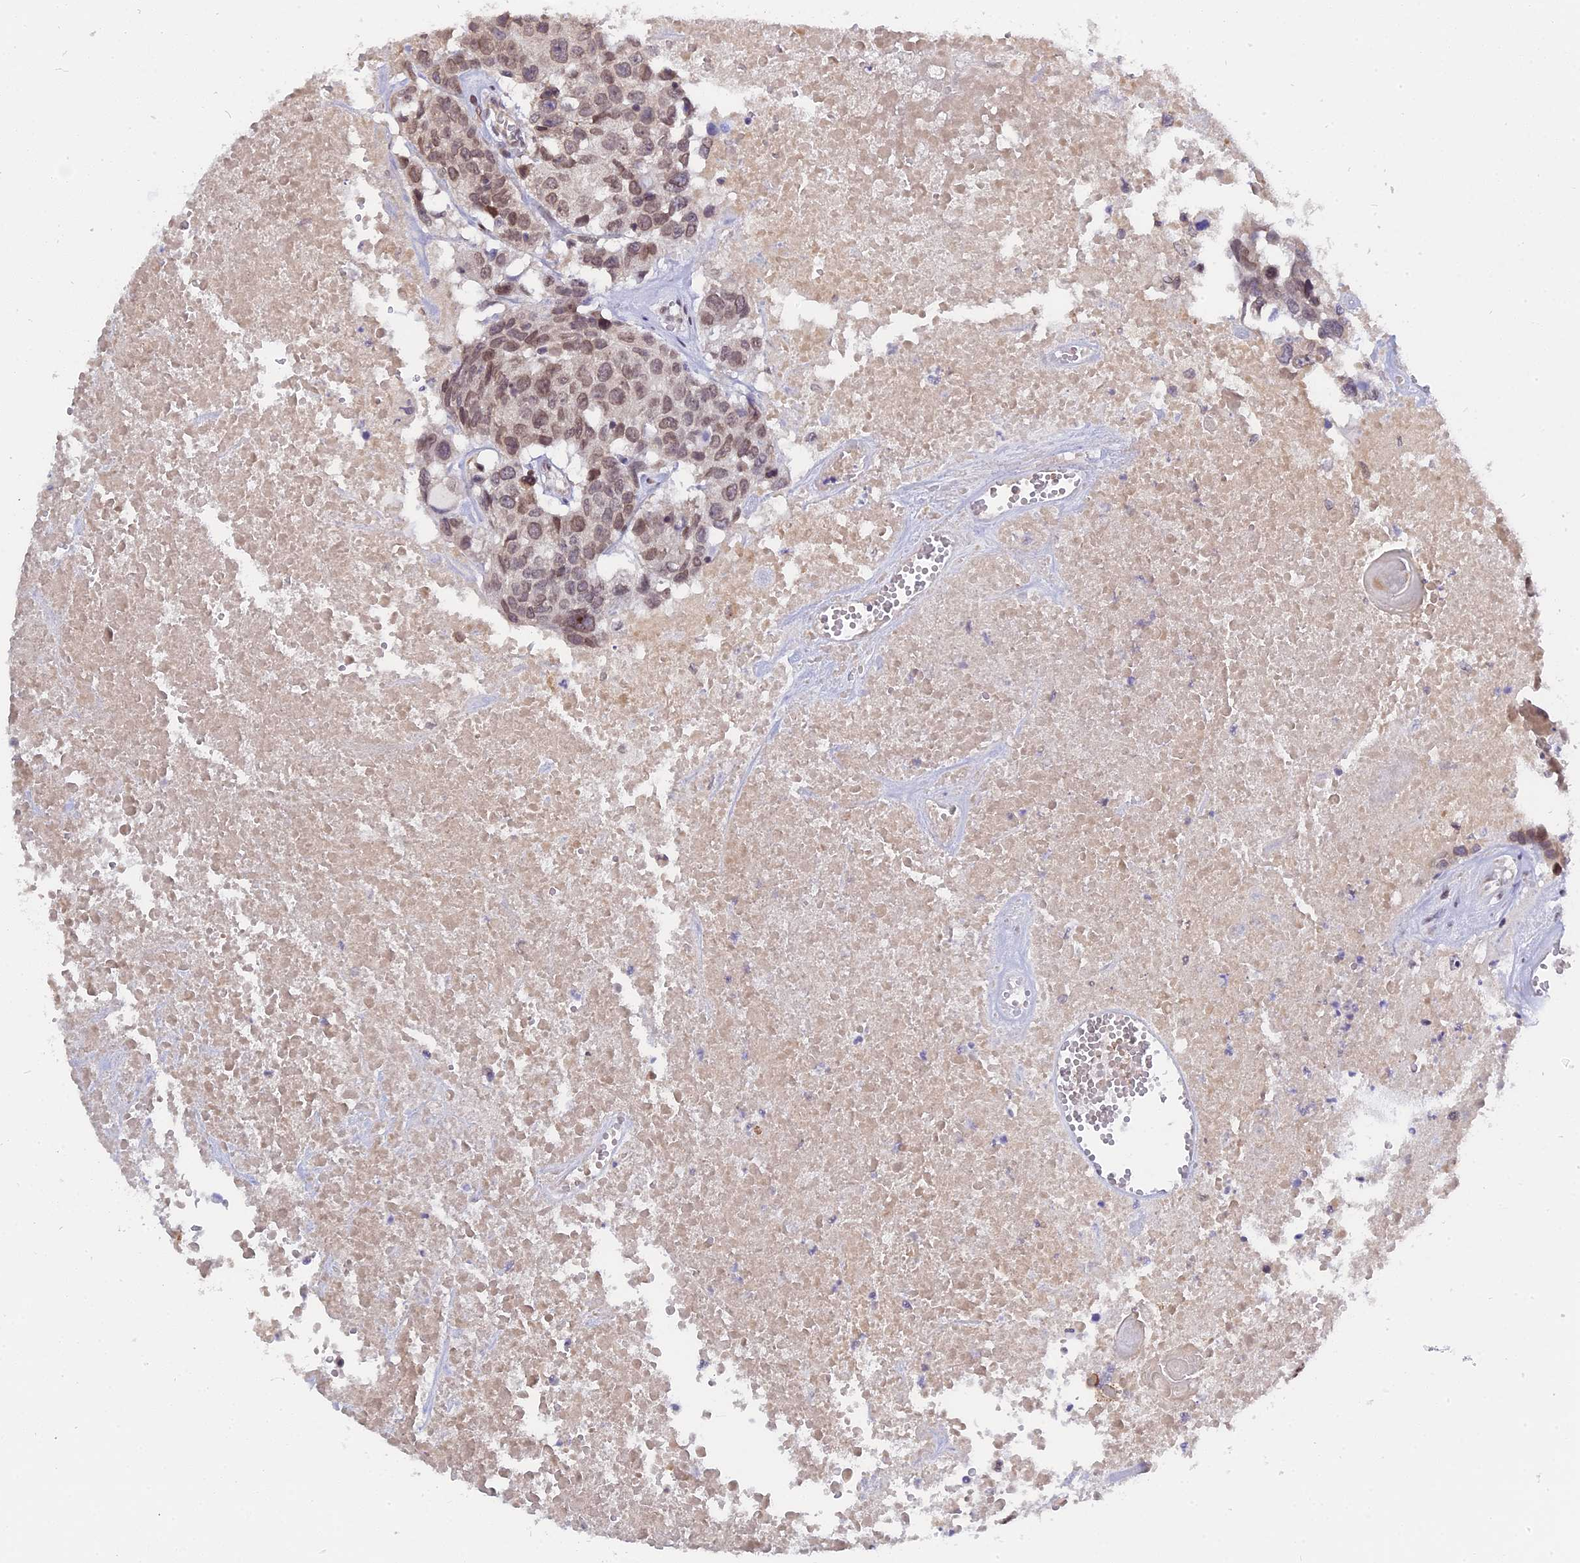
{"staining": {"intensity": "moderate", "quantity": ">75%", "location": "nuclear"}, "tissue": "head and neck cancer", "cell_type": "Tumor cells", "image_type": "cancer", "snomed": [{"axis": "morphology", "description": "Squamous cell carcinoma, NOS"}, {"axis": "topography", "description": "Head-Neck"}], "caption": "Head and neck cancer was stained to show a protein in brown. There is medium levels of moderate nuclear positivity in about >75% of tumor cells.", "gene": "PYGO1", "patient": {"sex": "male", "age": 66}}